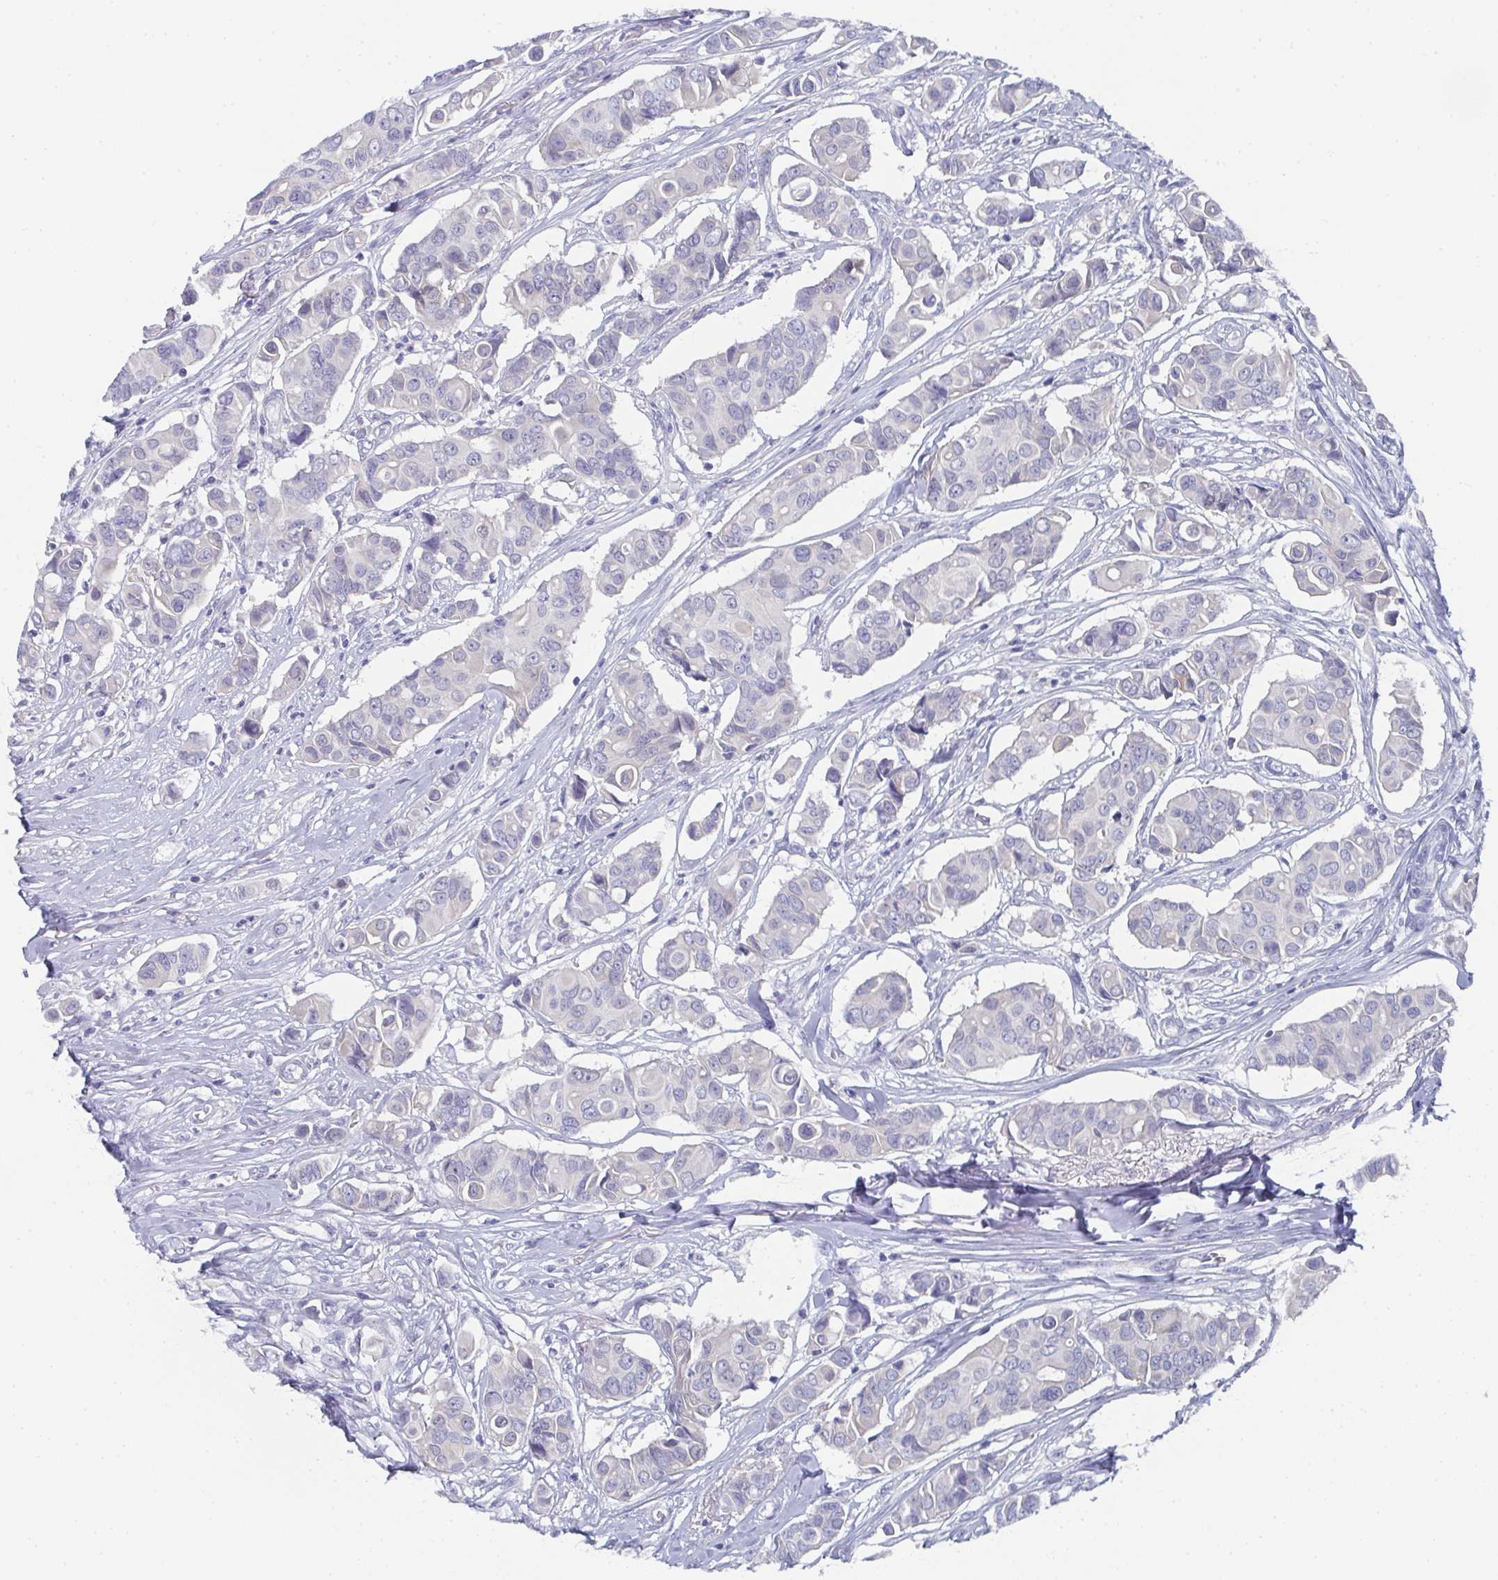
{"staining": {"intensity": "negative", "quantity": "none", "location": "none"}, "tissue": "breast cancer", "cell_type": "Tumor cells", "image_type": "cancer", "snomed": [{"axis": "morphology", "description": "Normal tissue, NOS"}, {"axis": "morphology", "description": "Duct carcinoma"}, {"axis": "topography", "description": "Skin"}, {"axis": "topography", "description": "Breast"}], "caption": "Protein analysis of breast invasive ductal carcinoma shows no significant expression in tumor cells. (Stains: DAB (3,3'-diaminobenzidine) IHC with hematoxylin counter stain, Microscopy: brightfield microscopy at high magnification).", "gene": "DYDC2", "patient": {"sex": "female", "age": 54}}